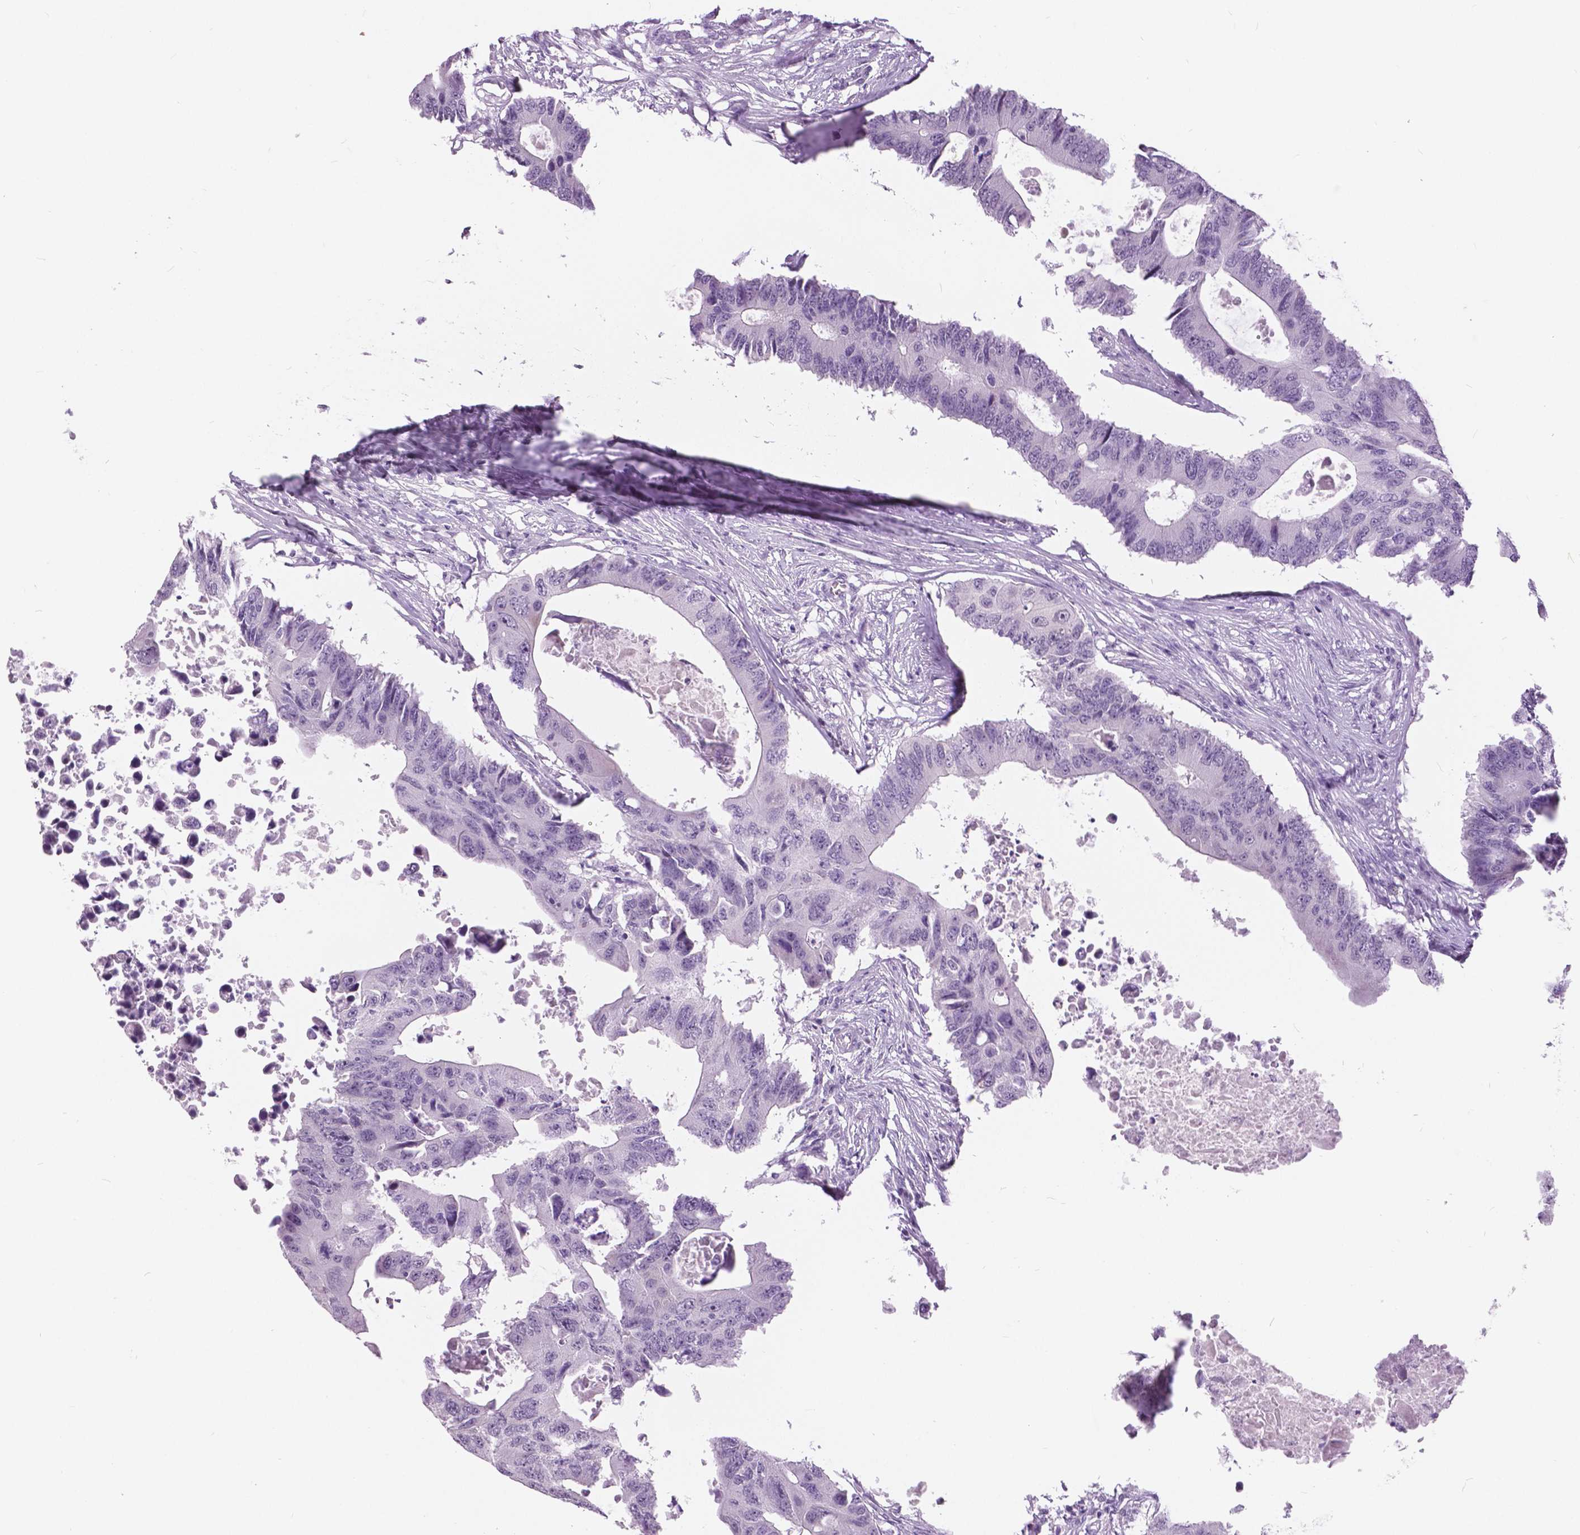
{"staining": {"intensity": "negative", "quantity": "none", "location": "none"}, "tissue": "colorectal cancer", "cell_type": "Tumor cells", "image_type": "cancer", "snomed": [{"axis": "morphology", "description": "Adenocarcinoma, NOS"}, {"axis": "topography", "description": "Colon"}], "caption": "Tumor cells are negative for protein expression in human colorectal adenocarcinoma.", "gene": "MYOM1", "patient": {"sex": "male", "age": 71}}